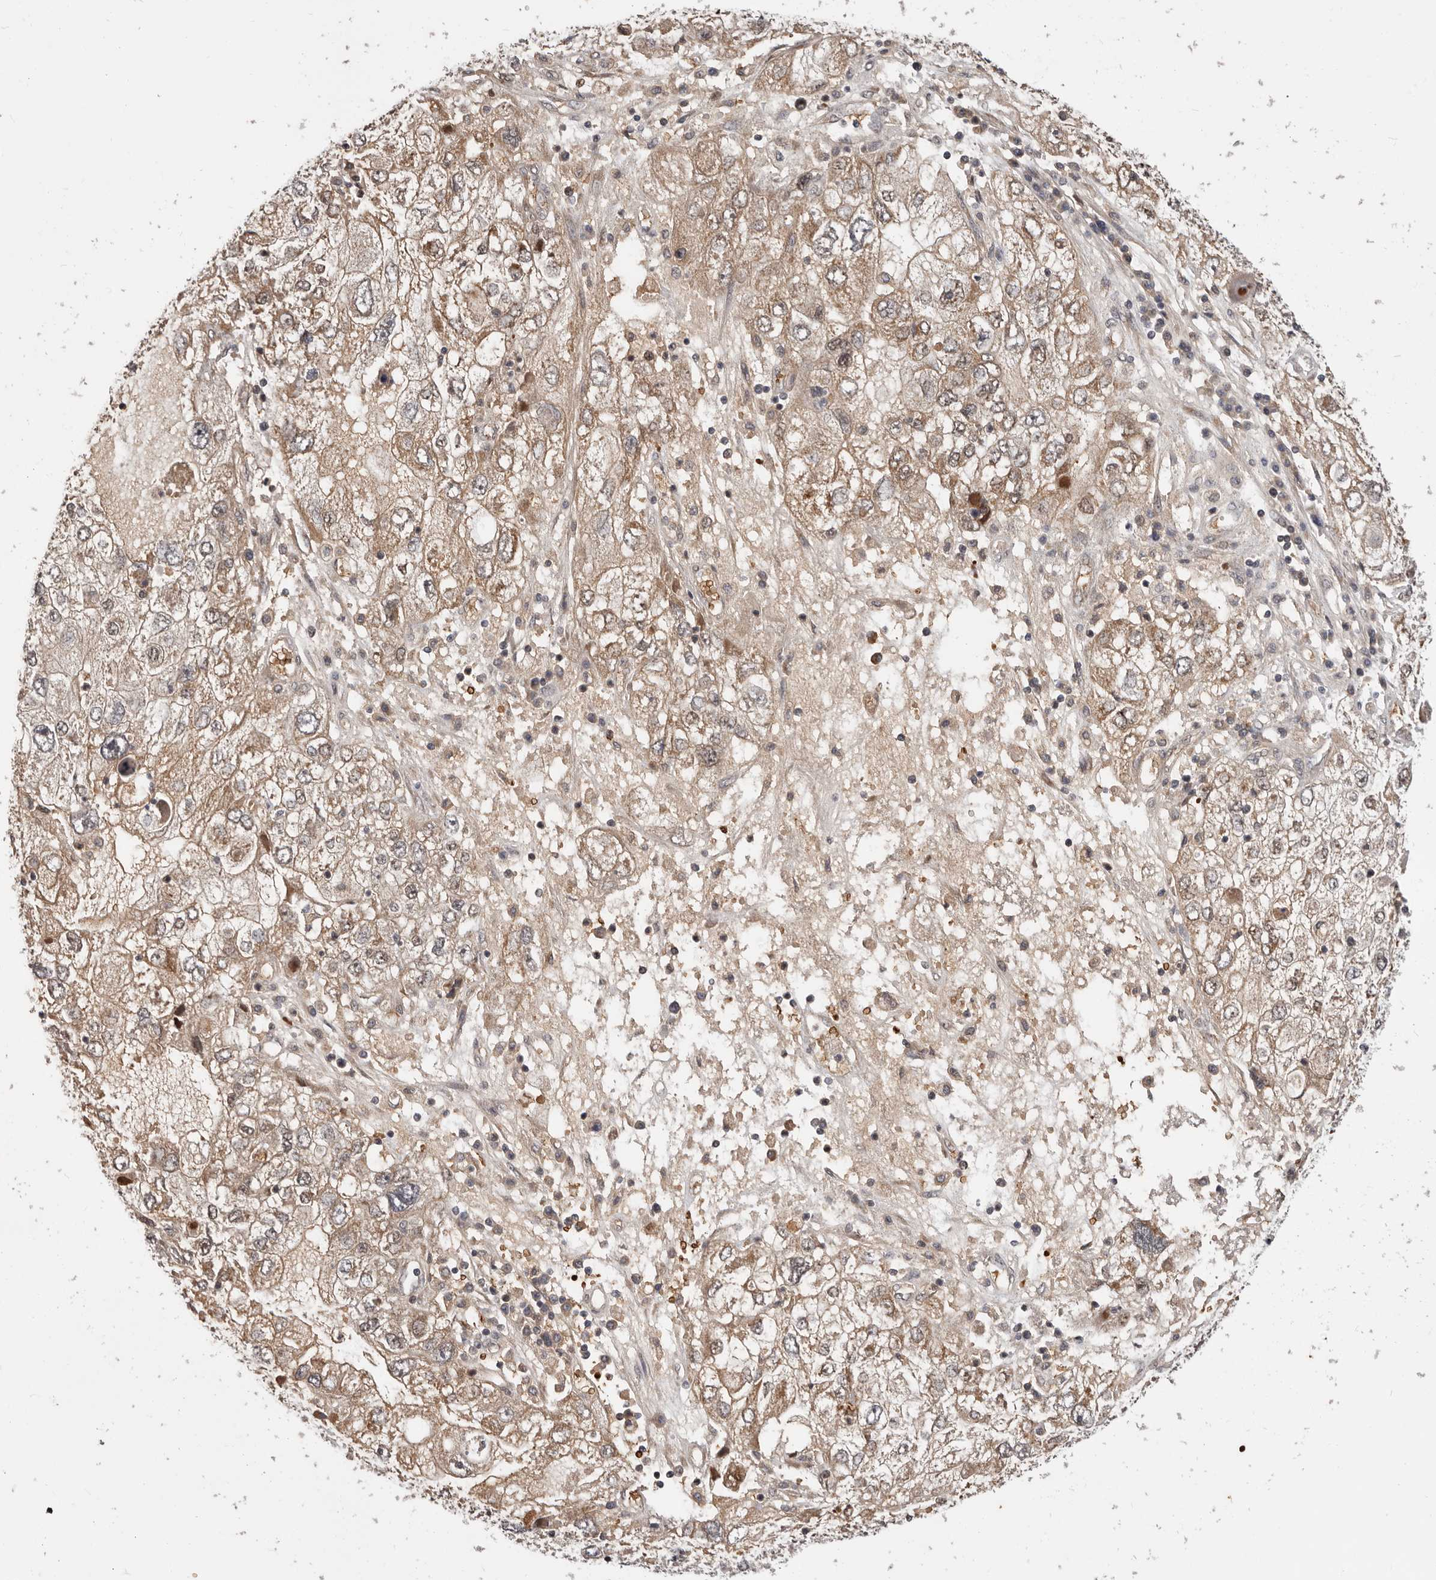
{"staining": {"intensity": "weak", "quantity": ">75%", "location": "cytoplasmic/membranous,nuclear"}, "tissue": "endometrial cancer", "cell_type": "Tumor cells", "image_type": "cancer", "snomed": [{"axis": "morphology", "description": "Adenocarcinoma, NOS"}, {"axis": "topography", "description": "Endometrium"}], "caption": "High-power microscopy captured an IHC histopathology image of endometrial adenocarcinoma, revealing weak cytoplasmic/membranous and nuclear staining in approximately >75% of tumor cells.", "gene": "NCOA3", "patient": {"sex": "female", "age": 49}}